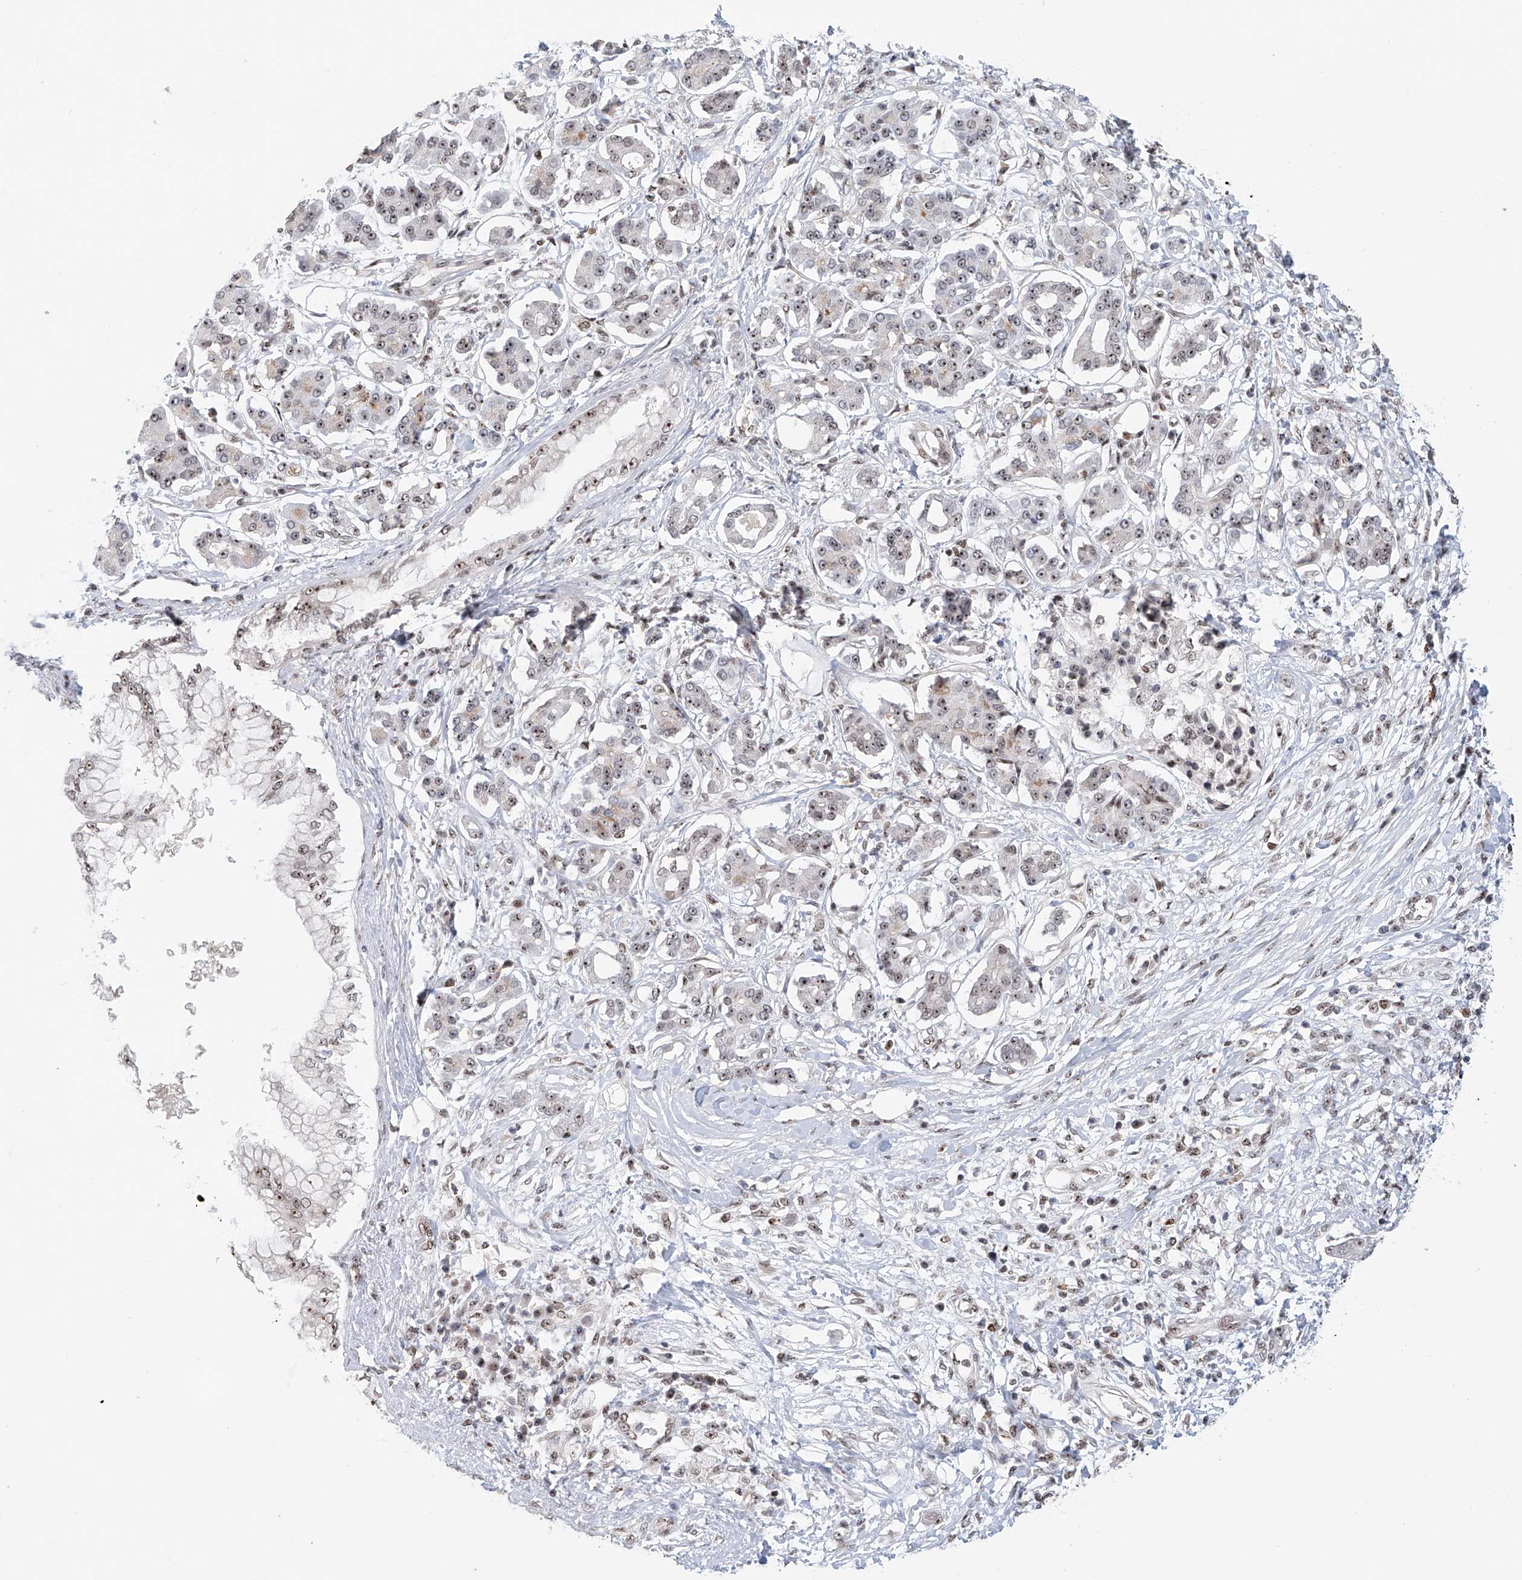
{"staining": {"intensity": "weak", "quantity": "25%-75%", "location": "nuclear"}, "tissue": "pancreatic cancer", "cell_type": "Tumor cells", "image_type": "cancer", "snomed": [{"axis": "morphology", "description": "Adenocarcinoma, NOS"}, {"axis": "topography", "description": "Pancreas"}], "caption": "Pancreatic cancer (adenocarcinoma) tissue shows weak nuclear expression in about 25%-75% of tumor cells, visualized by immunohistochemistry.", "gene": "PRUNE2", "patient": {"sex": "female", "age": 56}}